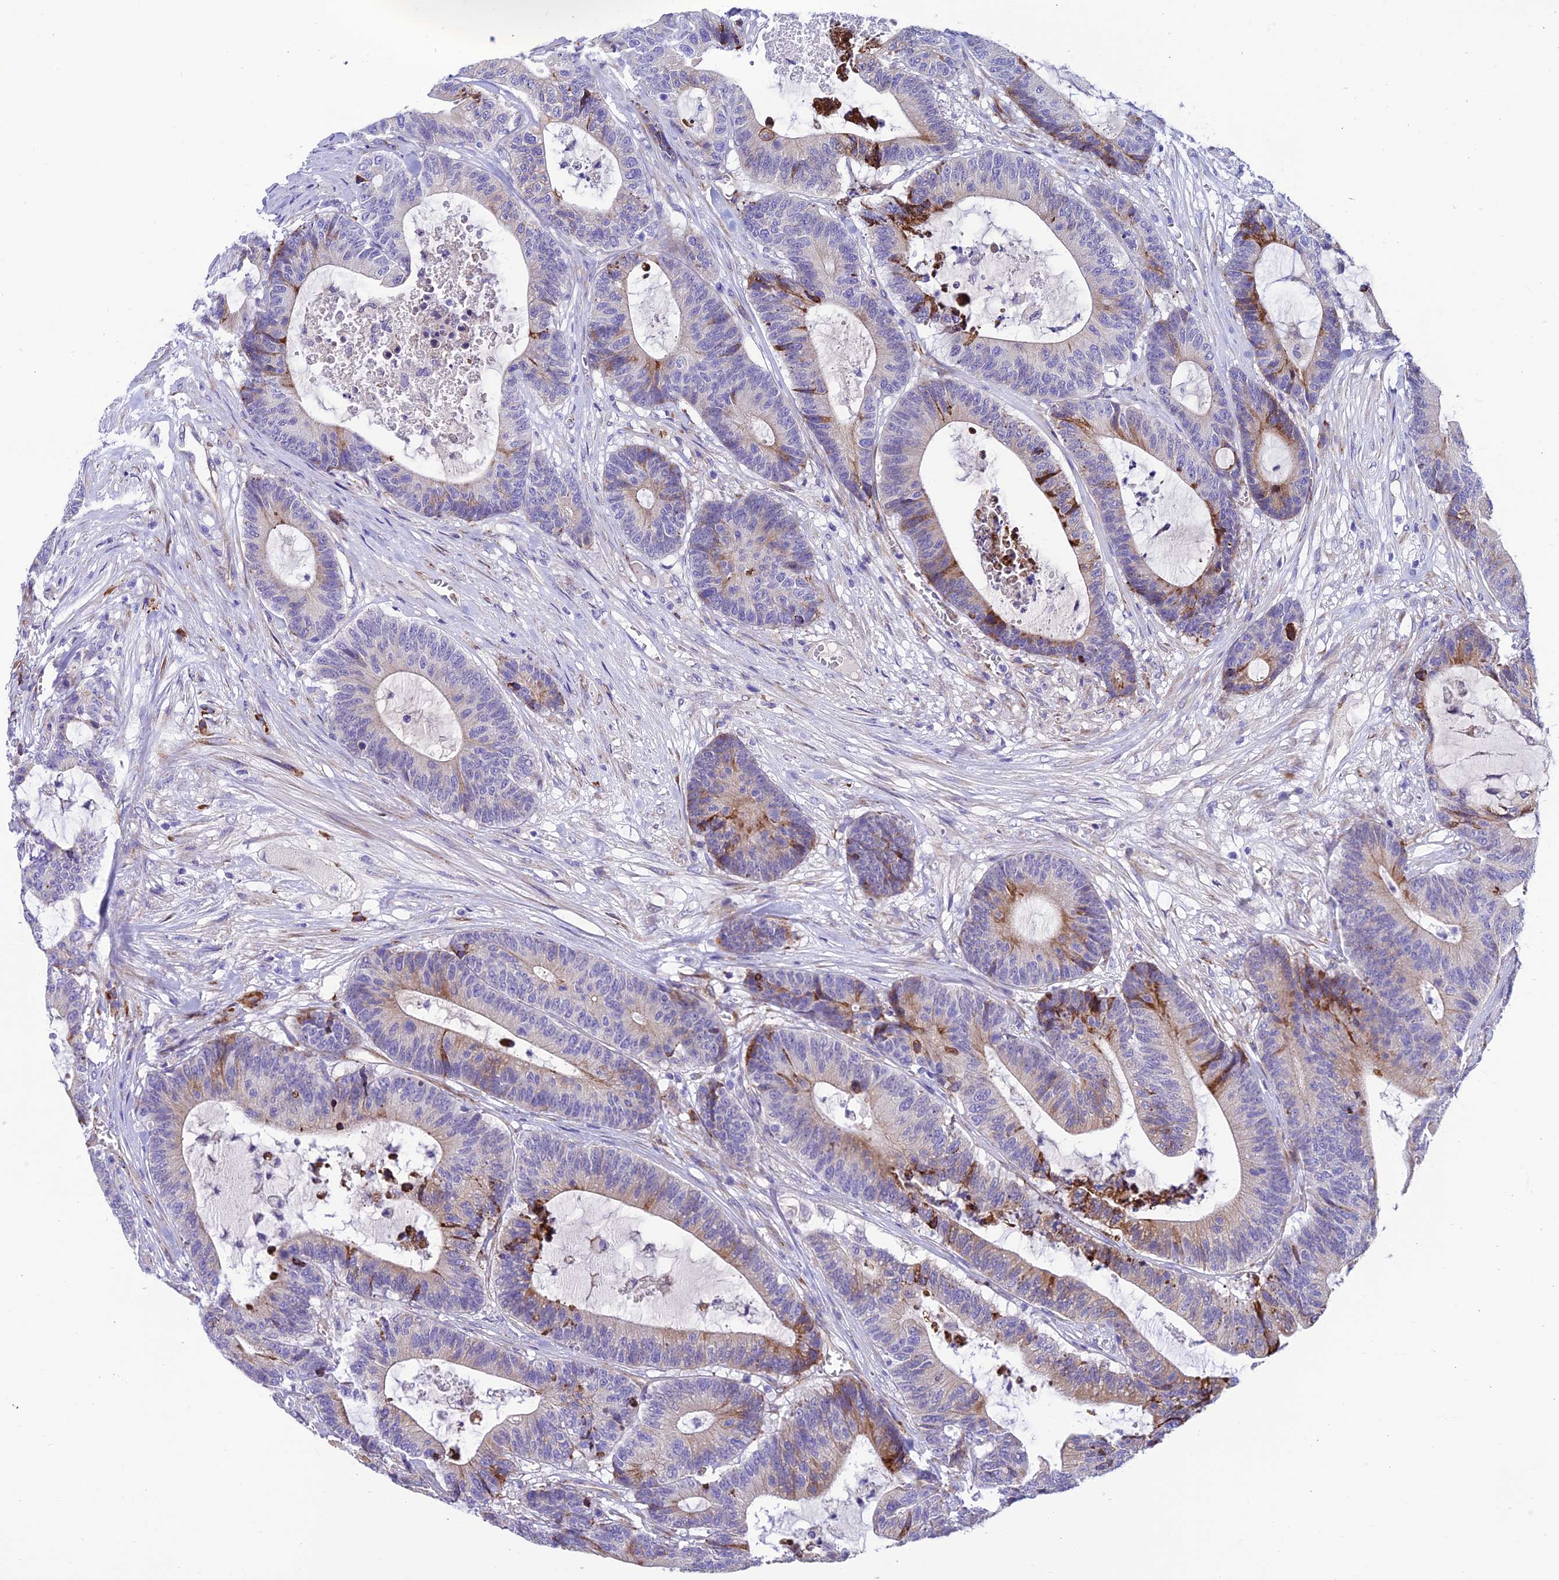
{"staining": {"intensity": "moderate", "quantity": "<25%", "location": "cytoplasmic/membranous"}, "tissue": "colorectal cancer", "cell_type": "Tumor cells", "image_type": "cancer", "snomed": [{"axis": "morphology", "description": "Adenocarcinoma, NOS"}, {"axis": "topography", "description": "Colon"}], "caption": "Moderate cytoplasmic/membranous positivity for a protein is identified in about <25% of tumor cells of adenocarcinoma (colorectal) using immunohistochemistry.", "gene": "MACIR", "patient": {"sex": "female", "age": 84}}